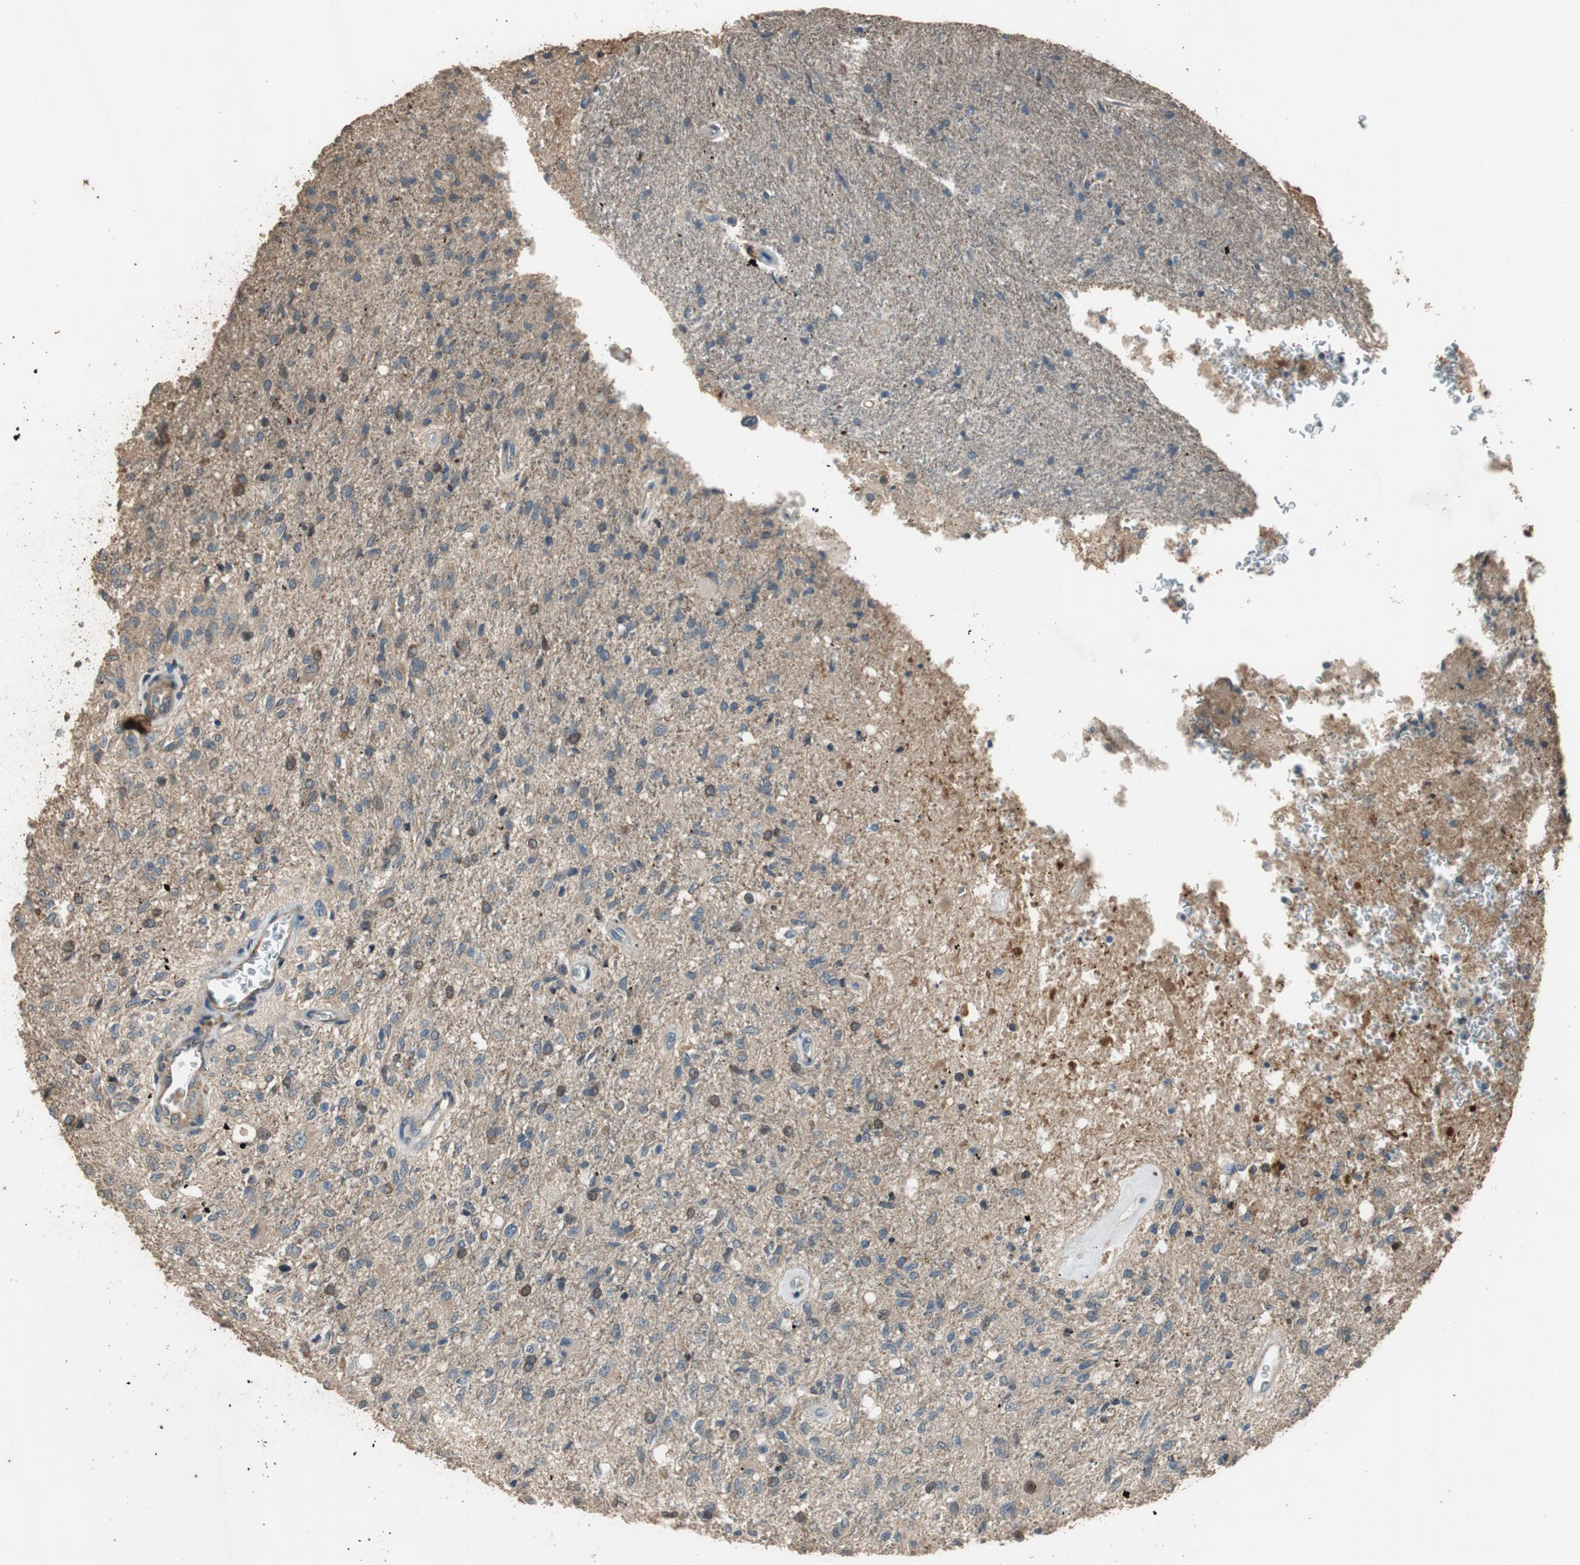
{"staining": {"intensity": "weak", "quantity": "<25%", "location": "cytoplasmic/membranous"}, "tissue": "glioma", "cell_type": "Tumor cells", "image_type": "cancer", "snomed": [{"axis": "morphology", "description": "Normal tissue, NOS"}, {"axis": "morphology", "description": "Glioma, malignant, High grade"}, {"axis": "topography", "description": "Cerebral cortex"}], "caption": "An immunohistochemistry micrograph of high-grade glioma (malignant) is shown. There is no staining in tumor cells of high-grade glioma (malignant). (DAB IHC with hematoxylin counter stain).", "gene": "MST1R", "patient": {"sex": "male", "age": 77}}